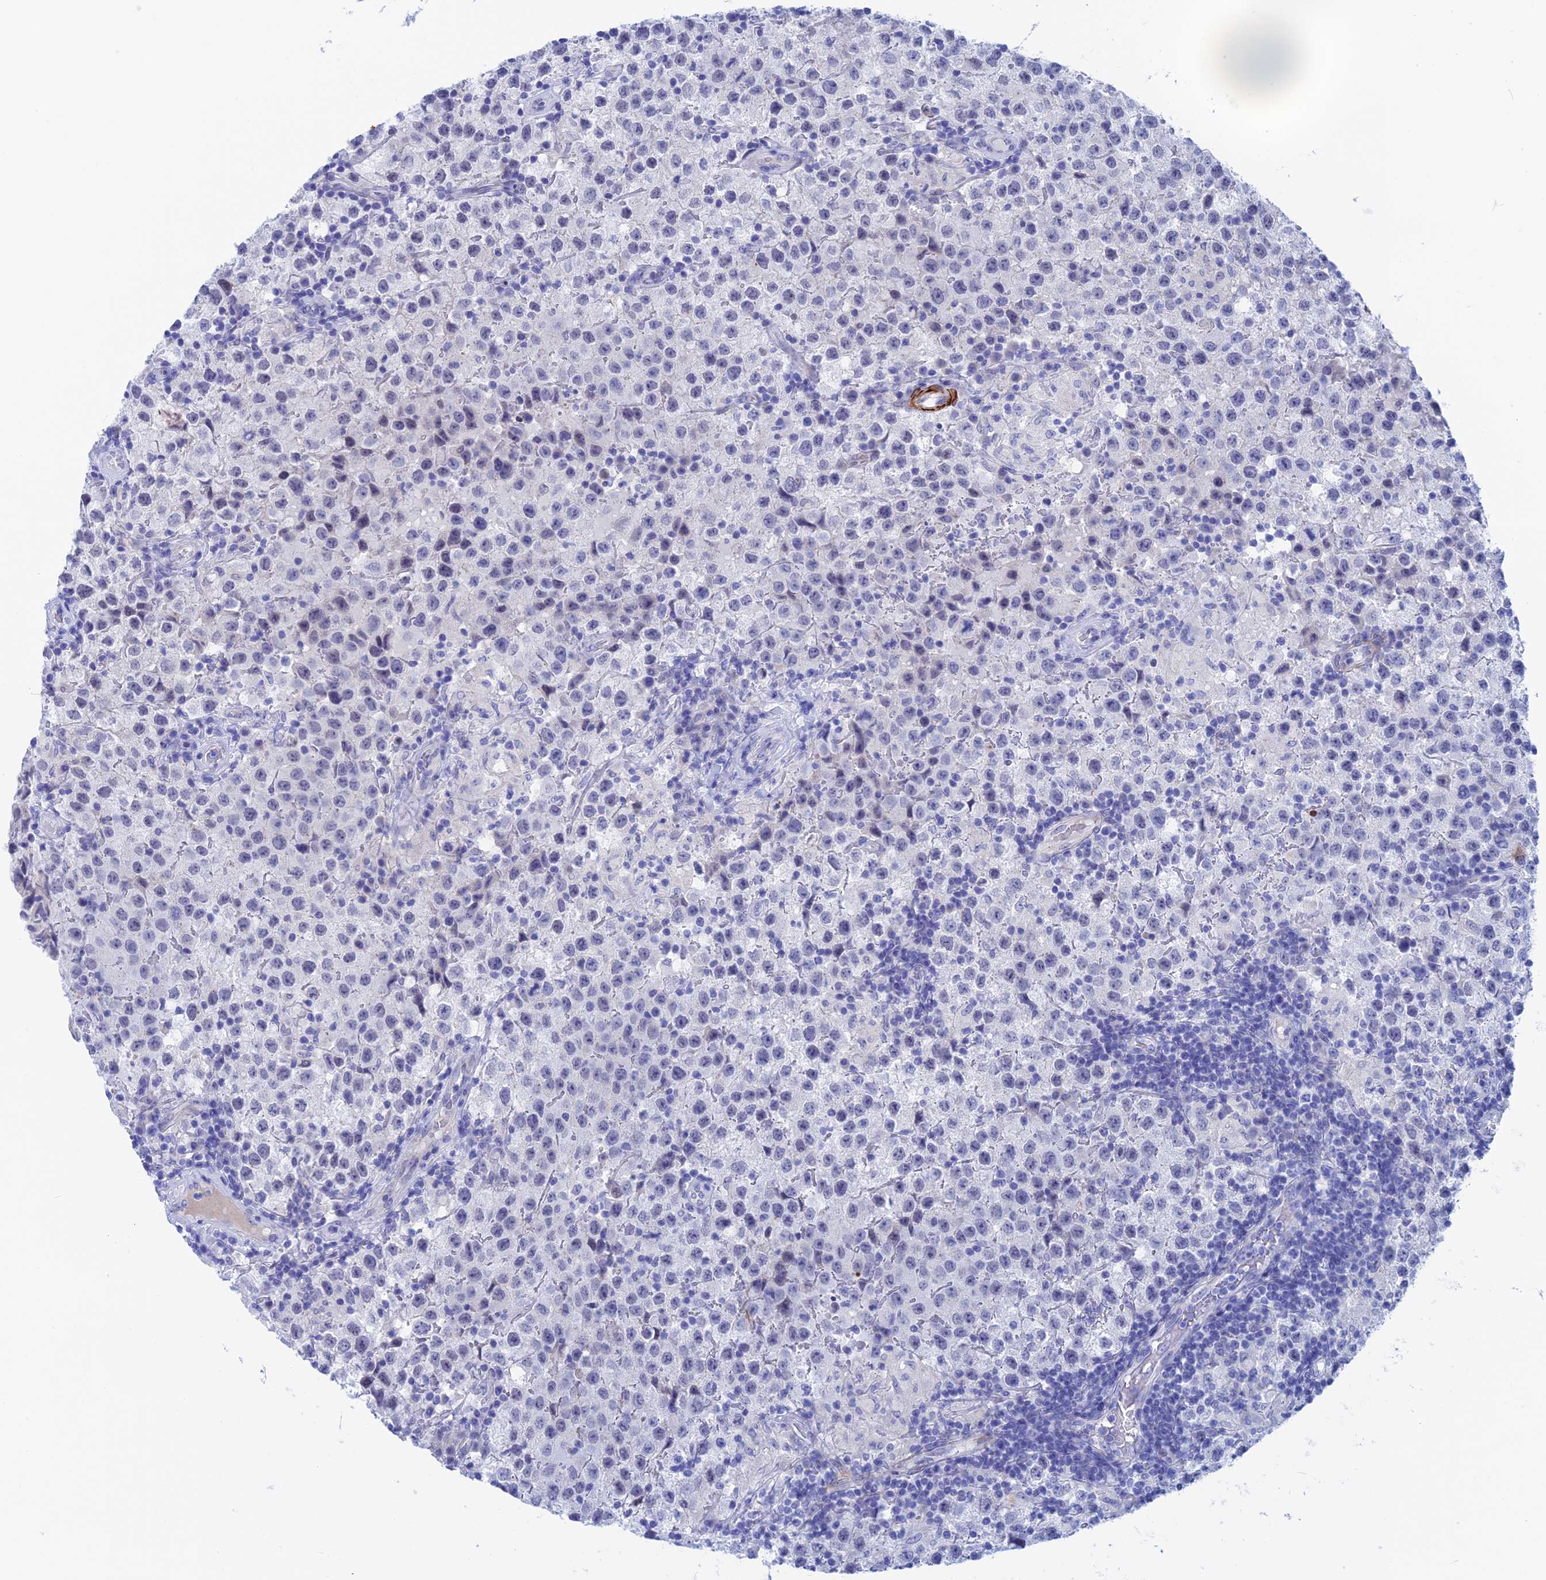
{"staining": {"intensity": "negative", "quantity": "none", "location": "none"}, "tissue": "testis cancer", "cell_type": "Tumor cells", "image_type": "cancer", "snomed": [{"axis": "morphology", "description": "Seminoma, NOS"}, {"axis": "morphology", "description": "Carcinoma, Embryonal, NOS"}, {"axis": "topography", "description": "Testis"}], "caption": "DAB immunohistochemical staining of seminoma (testis) reveals no significant positivity in tumor cells.", "gene": "WDR83", "patient": {"sex": "male", "age": 41}}